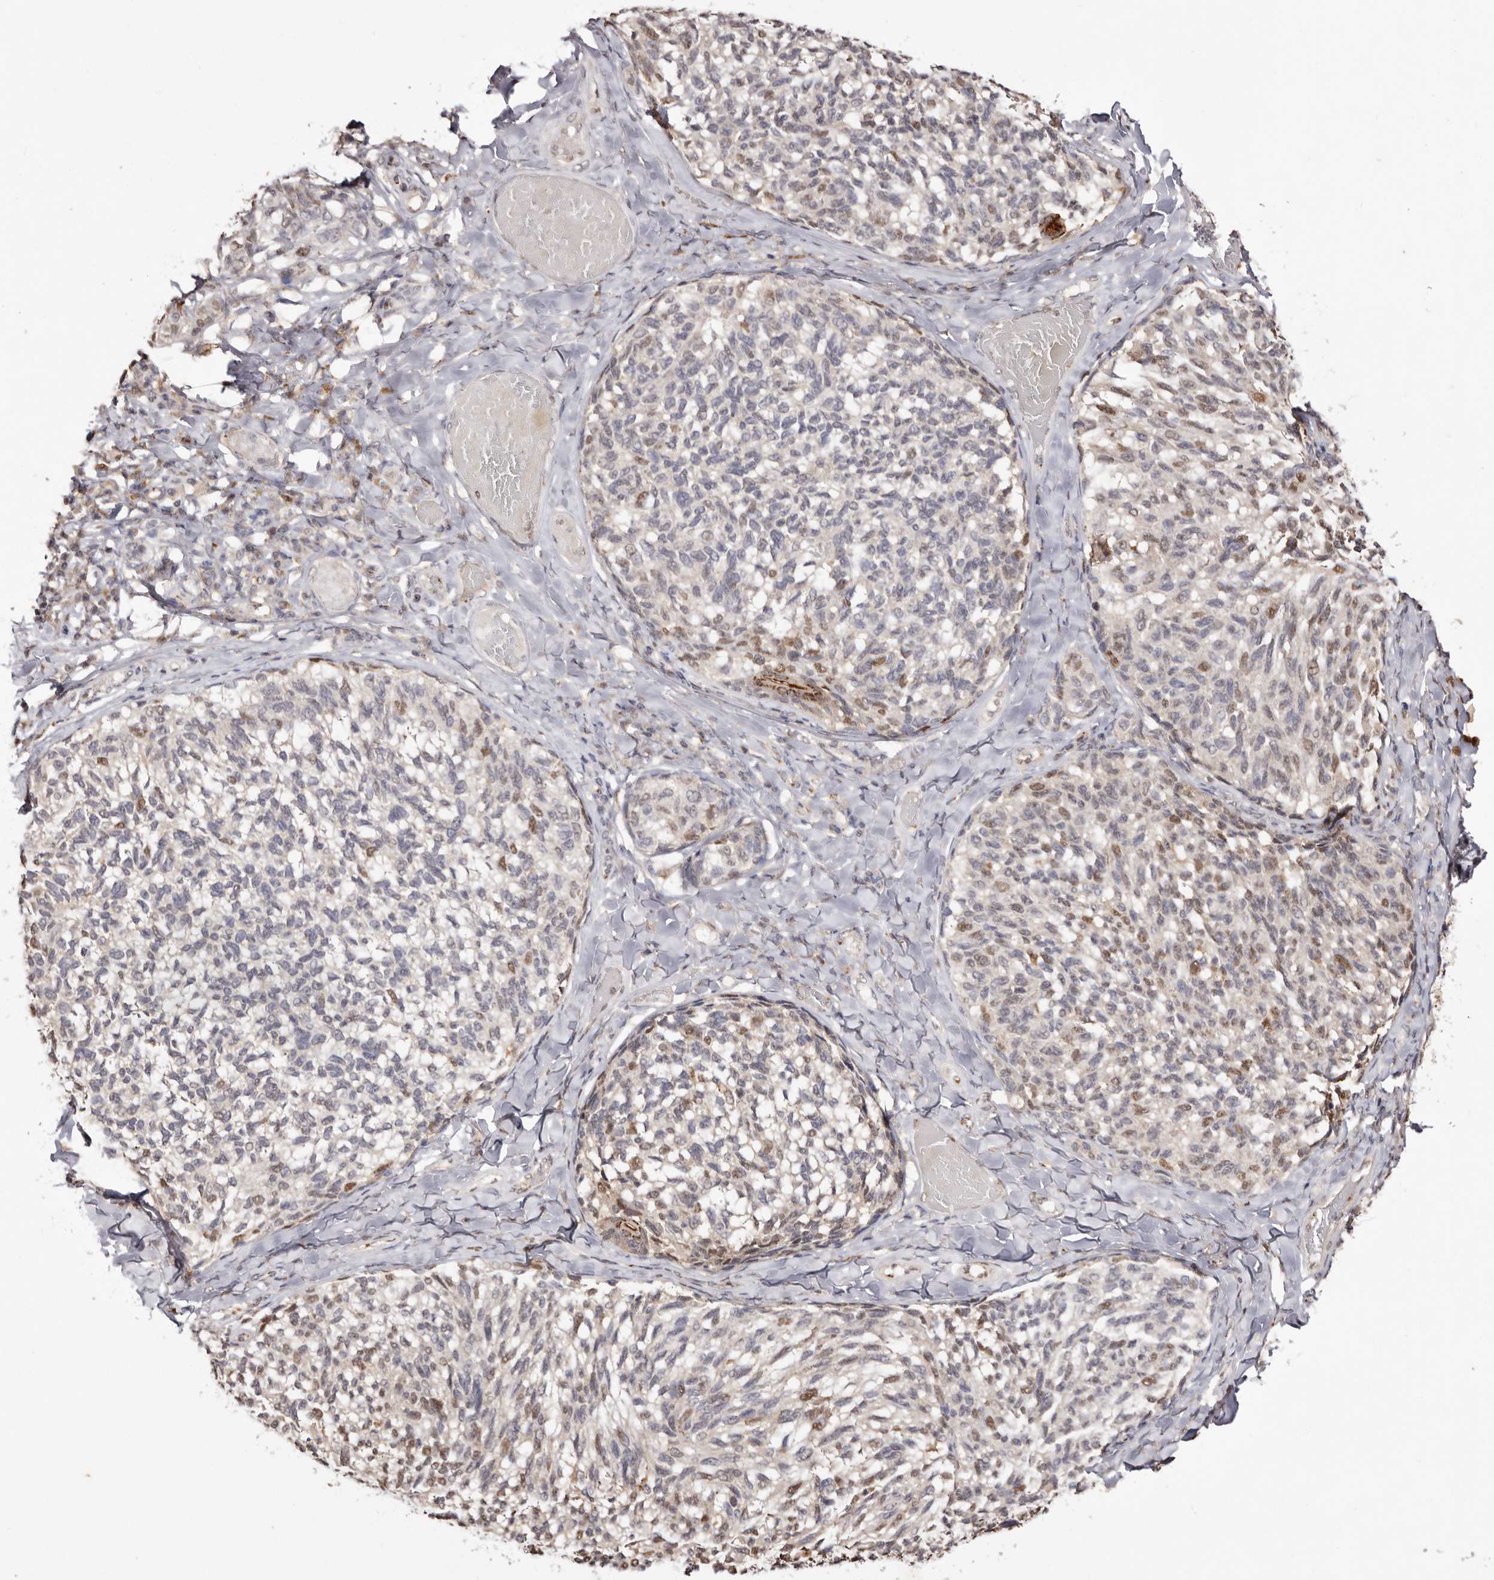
{"staining": {"intensity": "moderate", "quantity": "25%-75%", "location": "nuclear"}, "tissue": "melanoma", "cell_type": "Tumor cells", "image_type": "cancer", "snomed": [{"axis": "morphology", "description": "Malignant melanoma, NOS"}, {"axis": "topography", "description": "Skin"}], "caption": "IHC of melanoma exhibits medium levels of moderate nuclear staining in approximately 25%-75% of tumor cells.", "gene": "NOTCH1", "patient": {"sex": "female", "age": 73}}